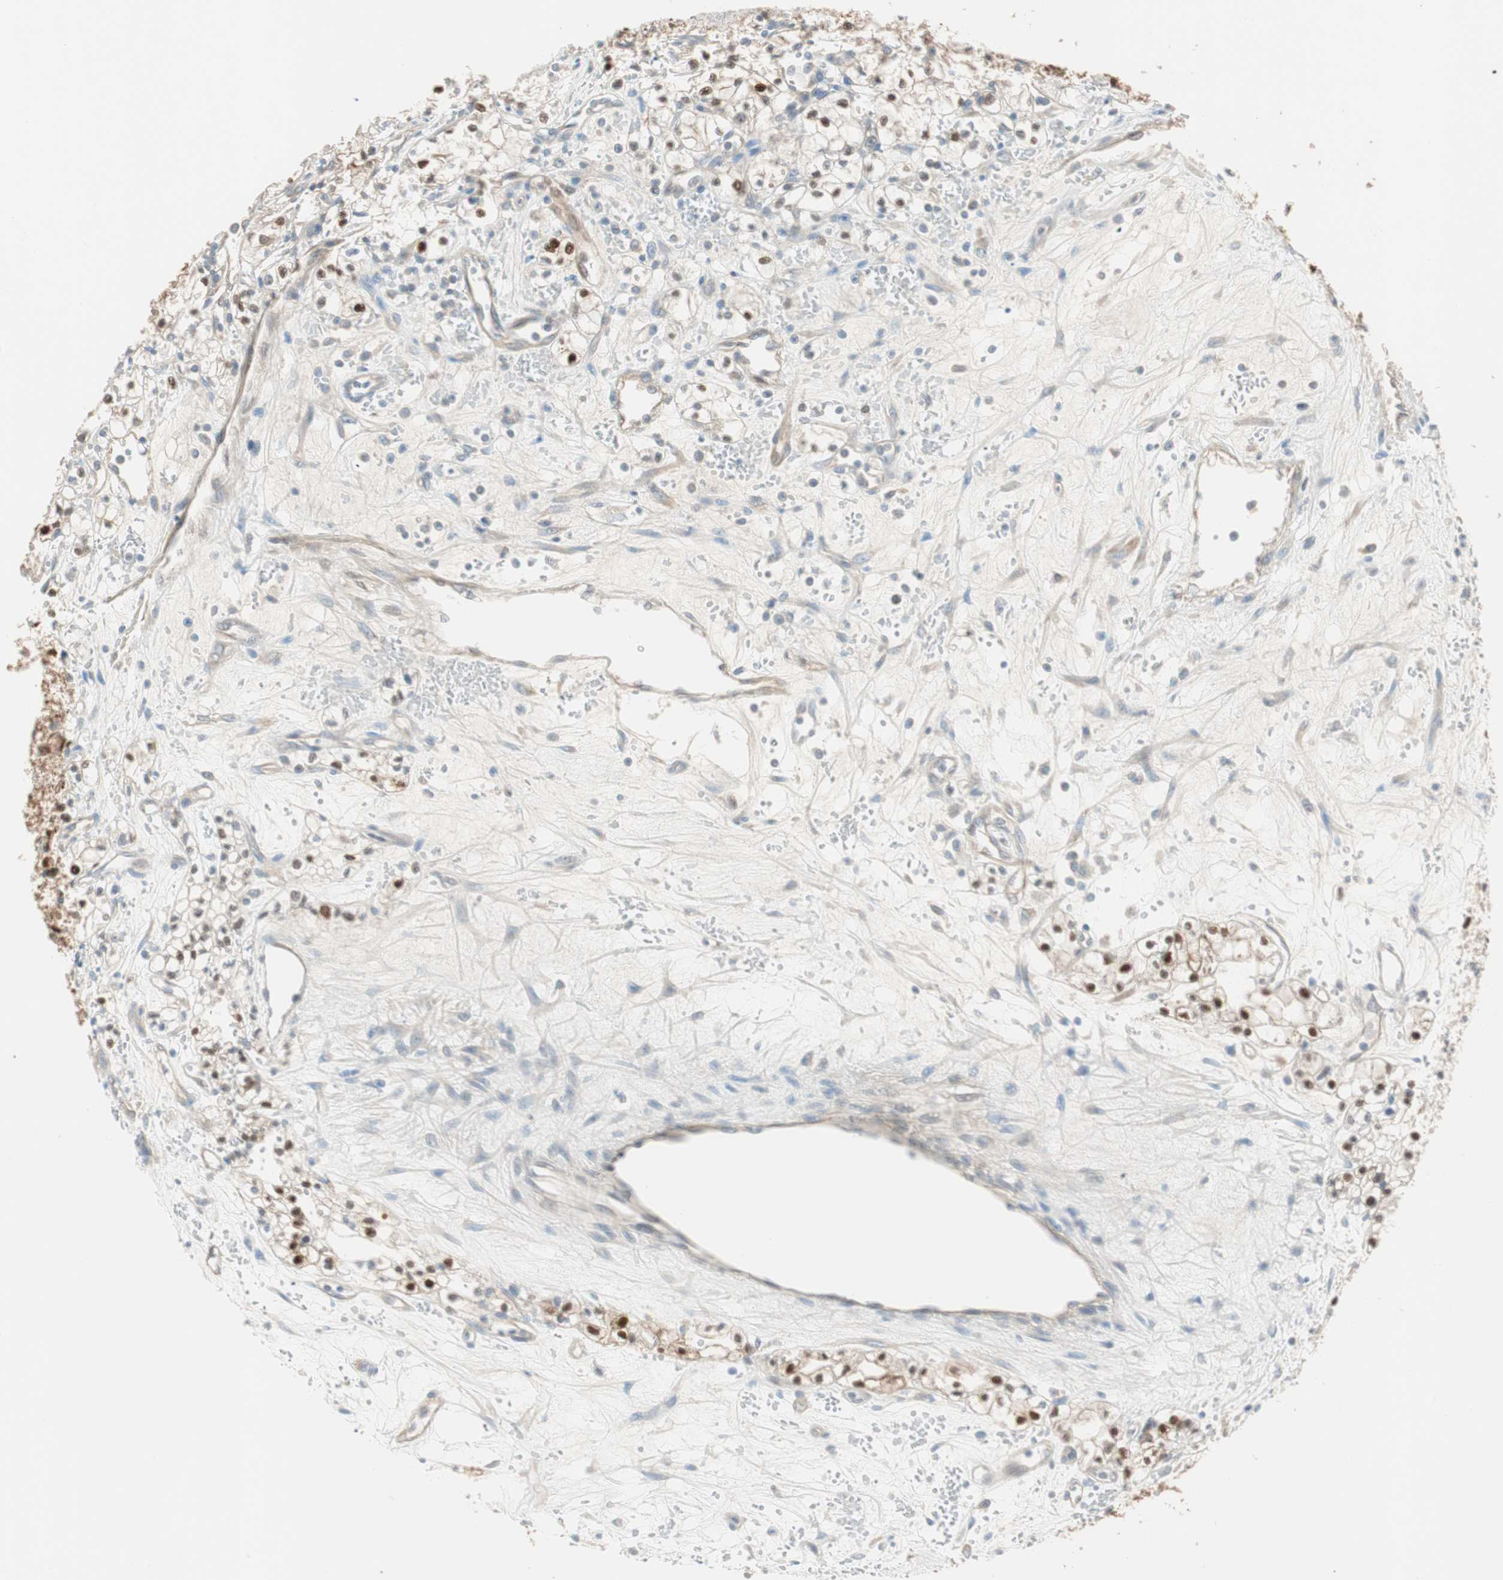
{"staining": {"intensity": "strong", "quantity": "<25%", "location": "cytoplasmic/membranous,nuclear"}, "tissue": "renal cancer", "cell_type": "Tumor cells", "image_type": "cancer", "snomed": [{"axis": "morphology", "description": "Normal tissue, NOS"}, {"axis": "morphology", "description": "Adenocarcinoma, NOS"}, {"axis": "topography", "description": "Kidney"}], "caption": "Renal cancer was stained to show a protein in brown. There is medium levels of strong cytoplasmic/membranous and nuclear expression in about <25% of tumor cells. (brown staining indicates protein expression, while blue staining denotes nuclei).", "gene": "CDK3", "patient": {"sex": "male", "age": 59}}